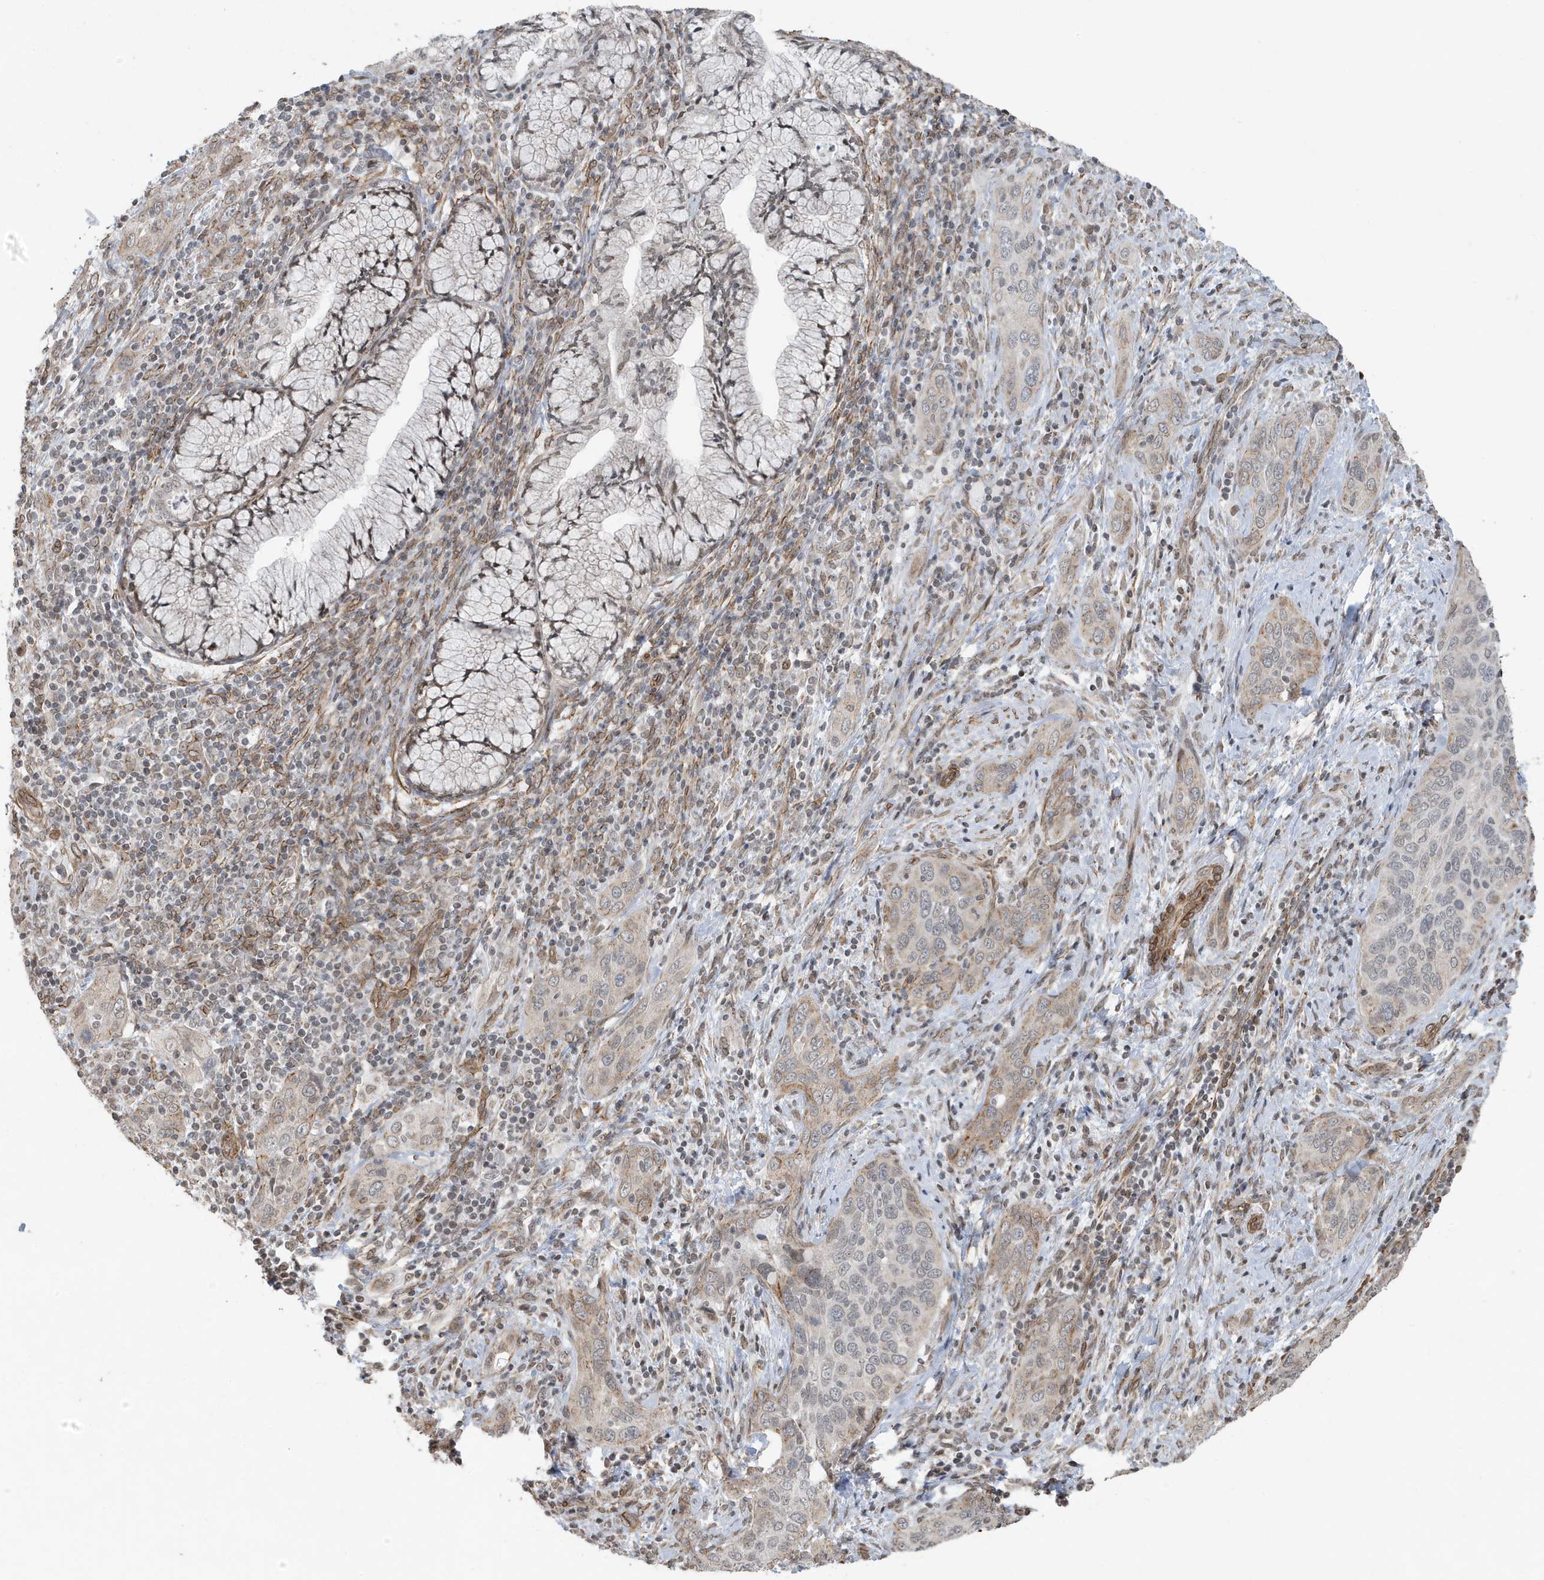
{"staining": {"intensity": "negative", "quantity": "none", "location": "none"}, "tissue": "cervical cancer", "cell_type": "Tumor cells", "image_type": "cancer", "snomed": [{"axis": "morphology", "description": "Squamous cell carcinoma, NOS"}, {"axis": "topography", "description": "Cervix"}], "caption": "IHC micrograph of neoplastic tissue: cervical cancer (squamous cell carcinoma) stained with DAB (3,3'-diaminobenzidine) demonstrates no significant protein expression in tumor cells.", "gene": "CHCHD4", "patient": {"sex": "female", "age": 60}}